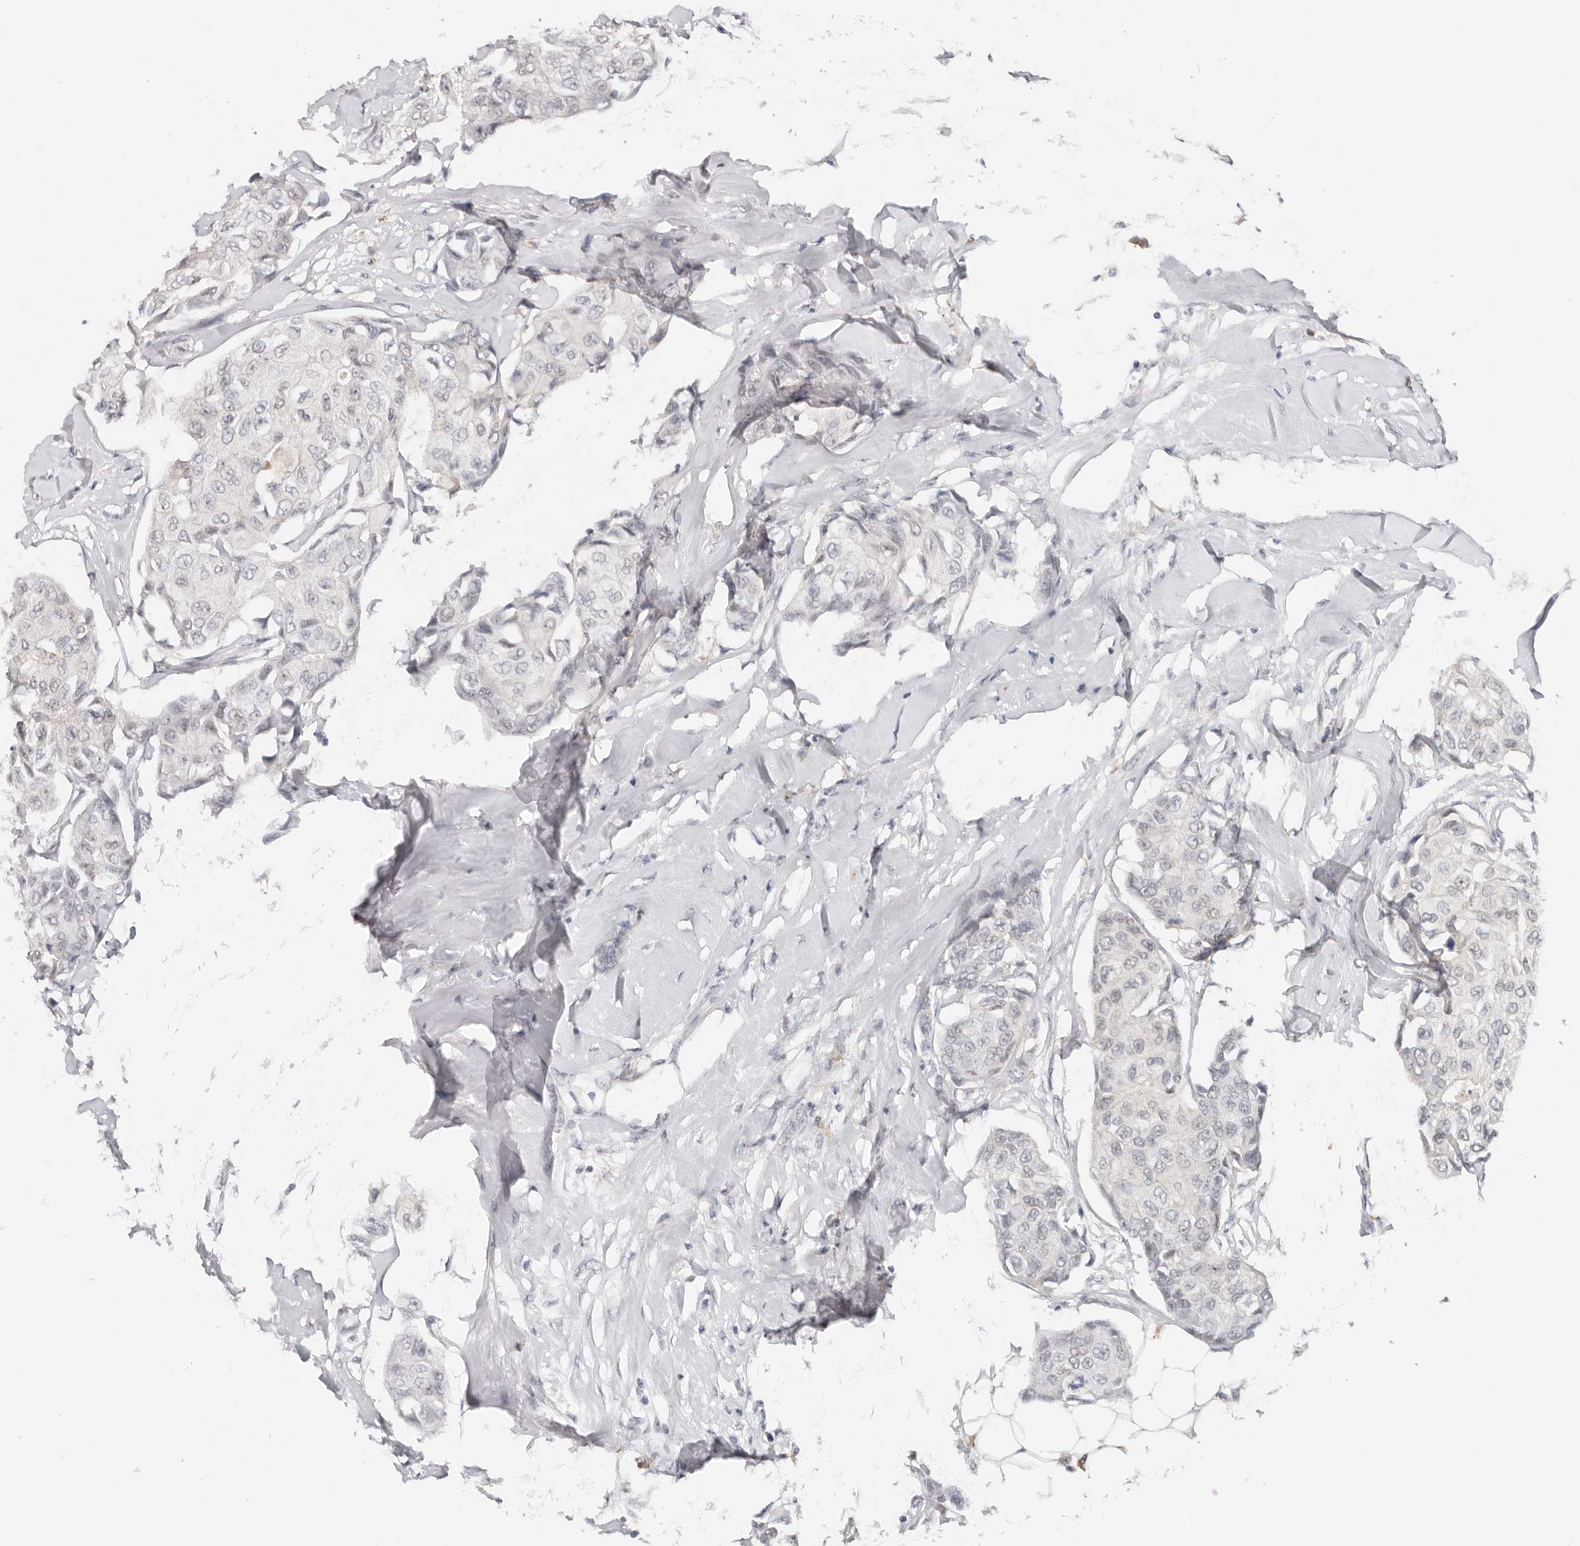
{"staining": {"intensity": "negative", "quantity": "none", "location": "none"}, "tissue": "breast cancer", "cell_type": "Tumor cells", "image_type": "cancer", "snomed": [{"axis": "morphology", "description": "Duct carcinoma"}, {"axis": "topography", "description": "Breast"}], "caption": "The image demonstrates no staining of tumor cells in breast cancer (invasive ductal carcinoma).", "gene": "LARP7", "patient": {"sex": "female", "age": 80}}